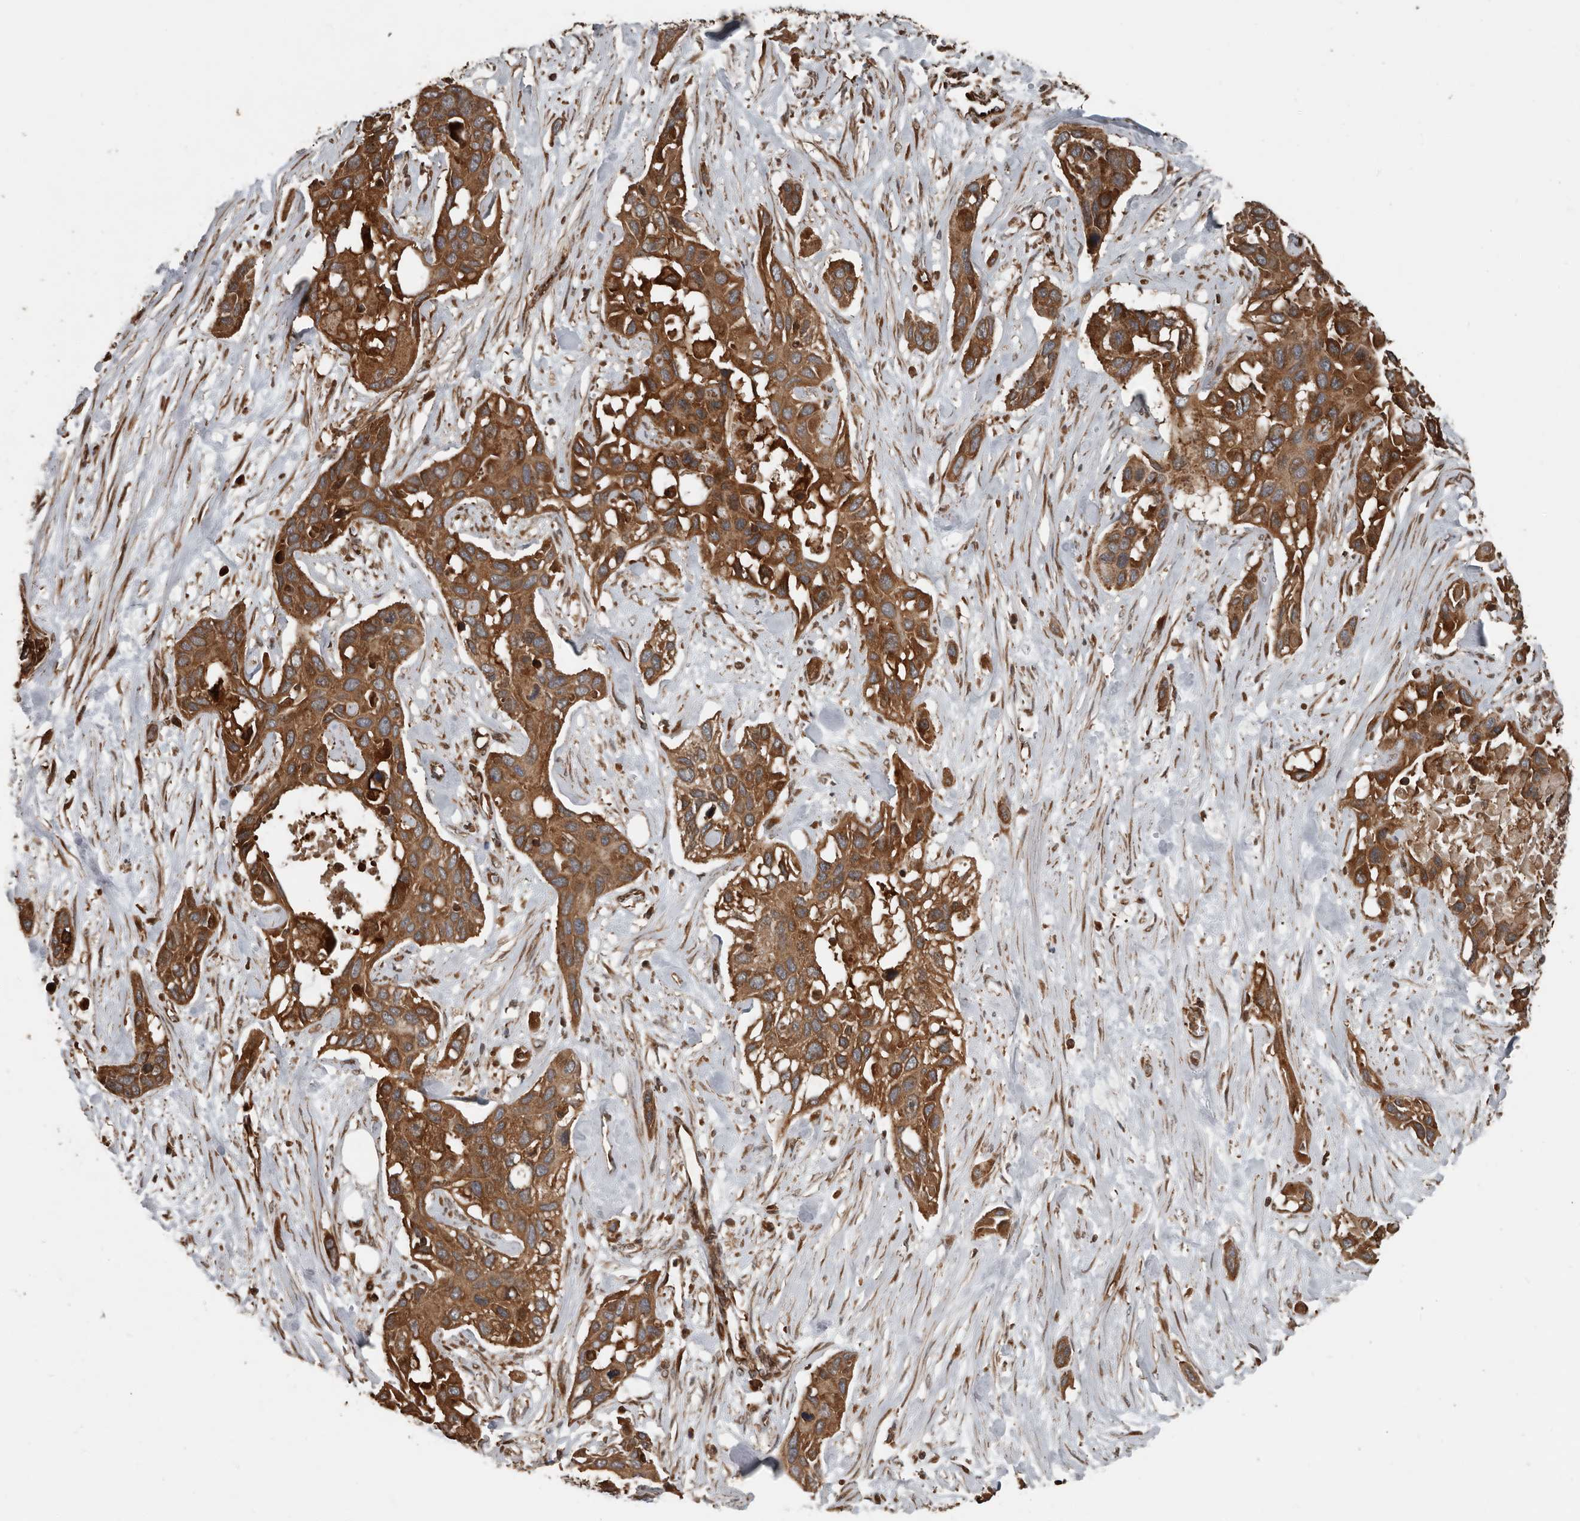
{"staining": {"intensity": "strong", "quantity": ">75%", "location": "cytoplasmic/membranous"}, "tissue": "pancreatic cancer", "cell_type": "Tumor cells", "image_type": "cancer", "snomed": [{"axis": "morphology", "description": "Adenocarcinoma, NOS"}, {"axis": "topography", "description": "Pancreas"}], "caption": "Human pancreatic cancer stained with a brown dye displays strong cytoplasmic/membranous positive expression in about >75% of tumor cells.", "gene": "YOD1", "patient": {"sex": "female", "age": 60}}